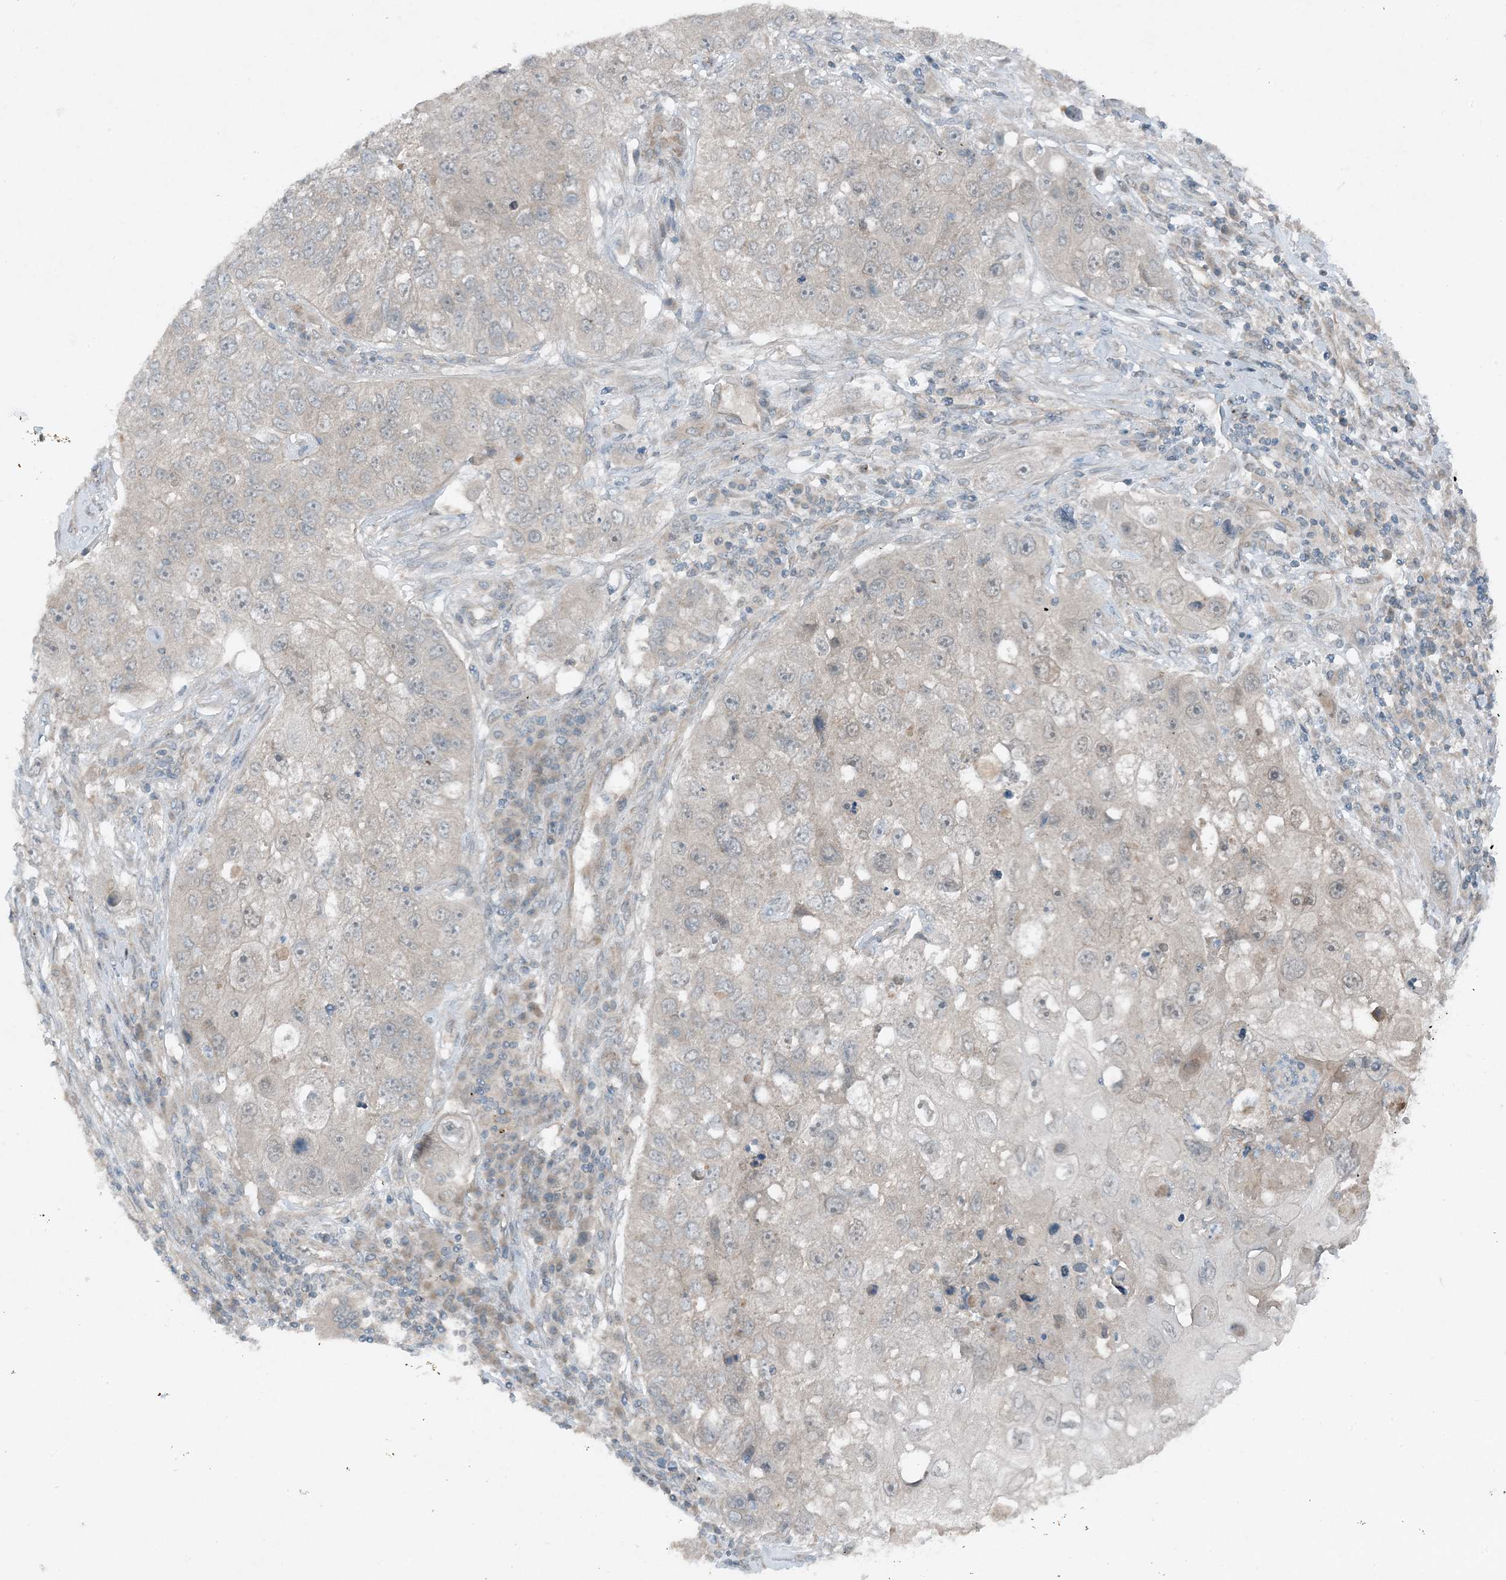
{"staining": {"intensity": "negative", "quantity": "none", "location": "none"}, "tissue": "lung cancer", "cell_type": "Tumor cells", "image_type": "cancer", "snomed": [{"axis": "morphology", "description": "Squamous cell carcinoma, NOS"}, {"axis": "topography", "description": "Lung"}], "caption": "The image reveals no staining of tumor cells in lung squamous cell carcinoma.", "gene": "MITD1", "patient": {"sex": "male", "age": 61}}